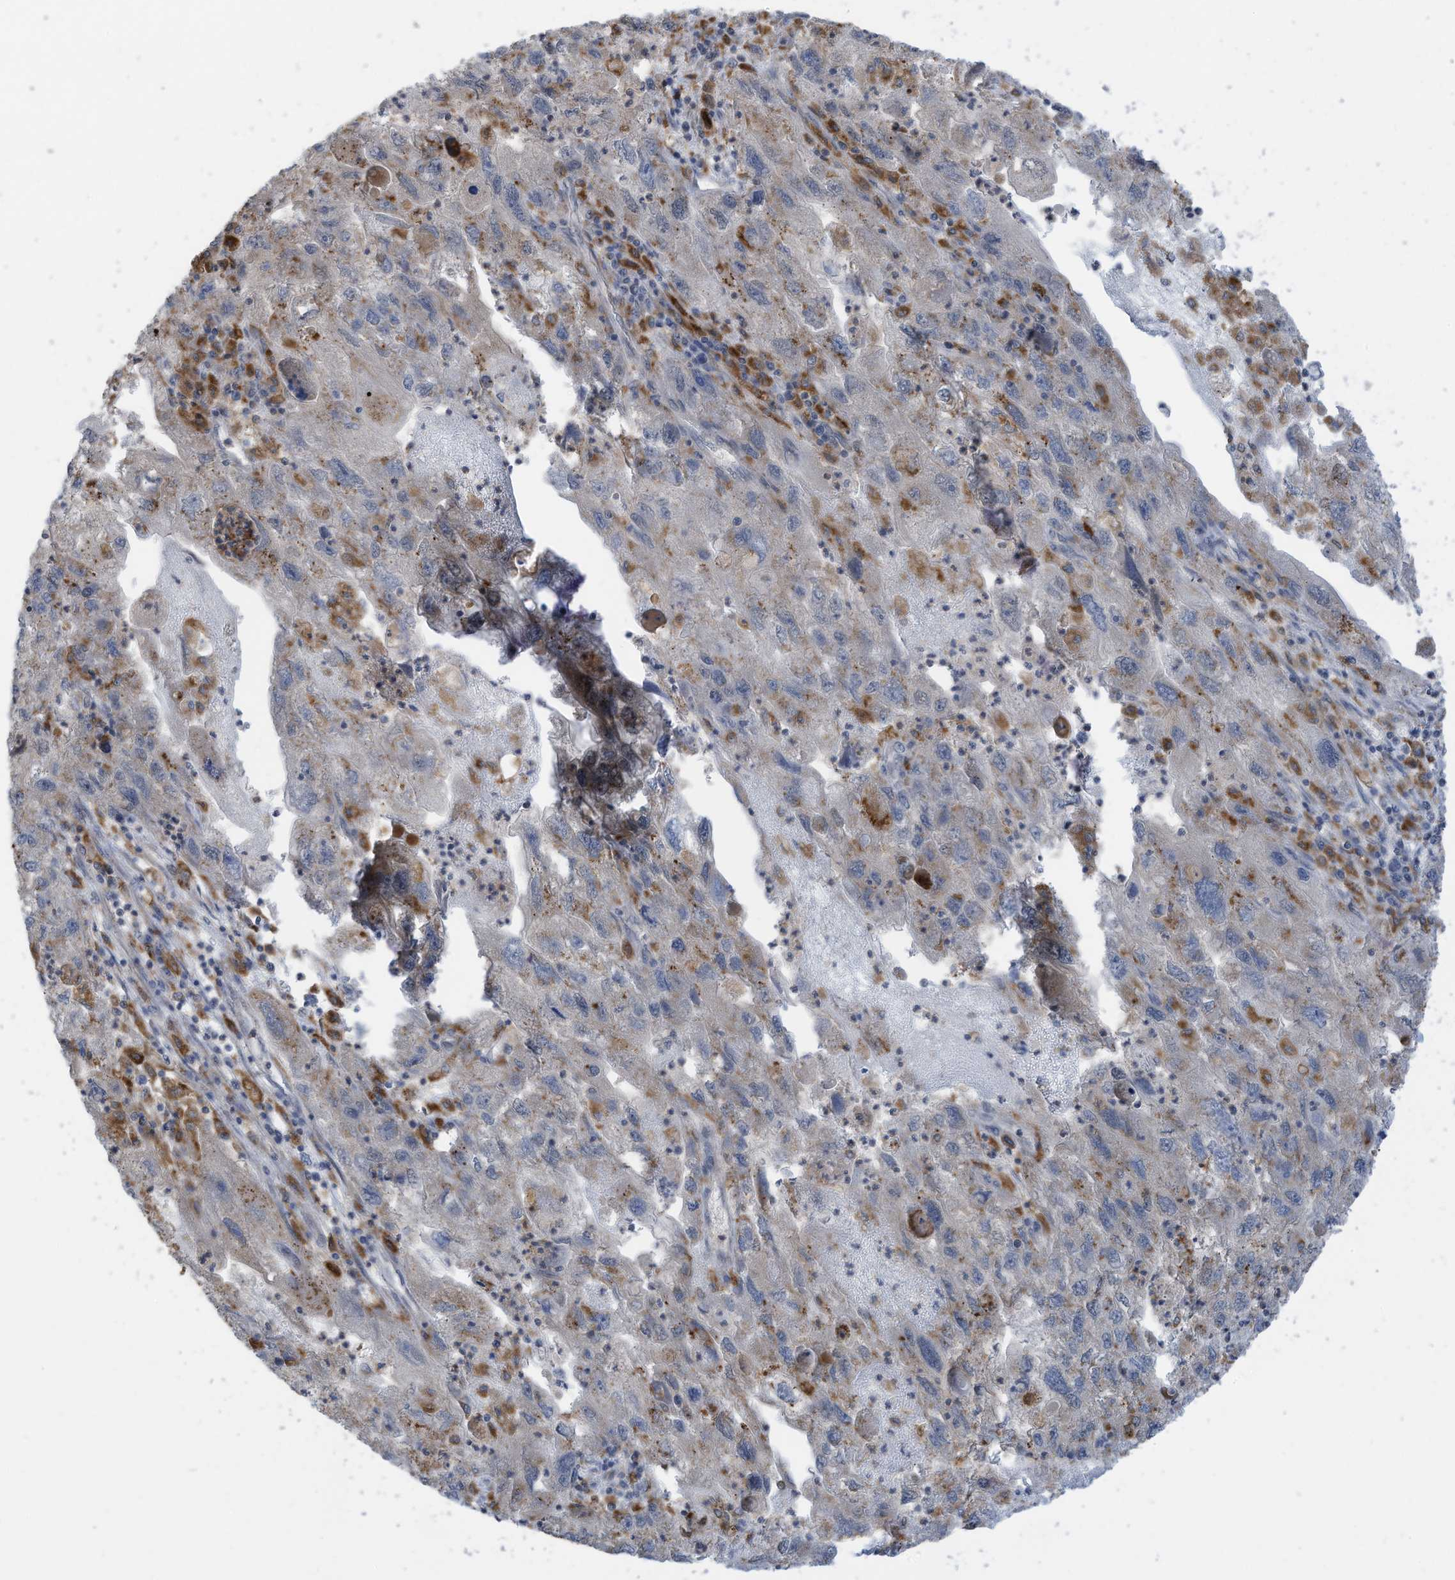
{"staining": {"intensity": "weak", "quantity": "<25%", "location": "cytoplasmic/membranous"}, "tissue": "endometrial cancer", "cell_type": "Tumor cells", "image_type": "cancer", "snomed": [{"axis": "morphology", "description": "Adenocarcinoma, NOS"}, {"axis": "topography", "description": "Endometrium"}], "caption": "There is no significant staining in tumor cells of endometrial adenocarcinoma.", "gene": "DZIP3", "patient": {"sex": "female", "age": 49}}